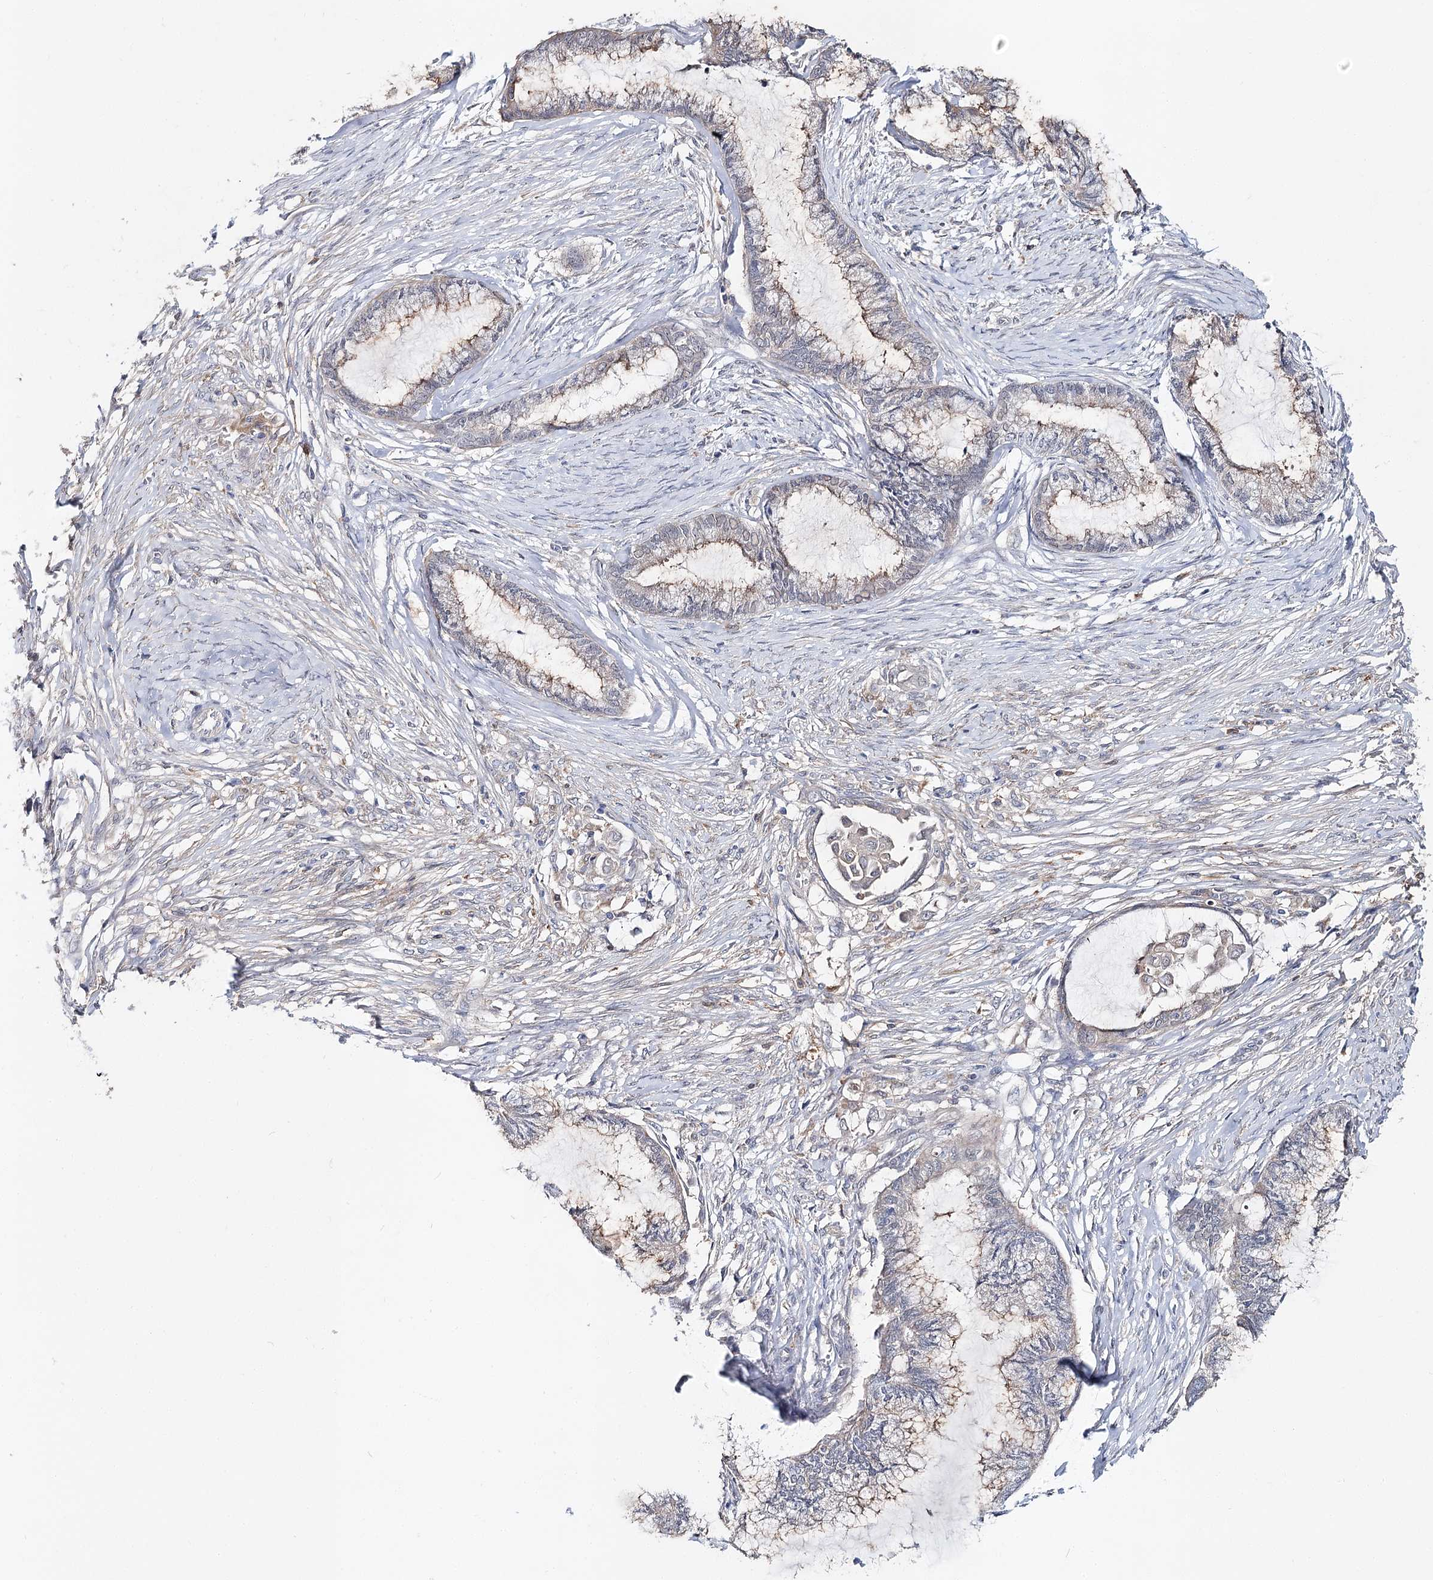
{"staining": {"intensity": "moderate", "quantity": "<25%", "location": "cytoplasmic/membranous"}, "tissue": "endometrial cancer", "cell_type": "Tumor cells", "image_type": "cancer", "snomed": [{"axis": "morphology", "description": "Adenocarcinoma, NOS"}, {"axis": "topography", "description": "Endometrium"}], "caption": "IHC of endometrial adenocarcinoma displays low levels of moderate cytoplasmic/membranous staining in approximately <25% of tumor cells.", "gene": "UGP2", "patient": {"sex": "female", "age": 86}}